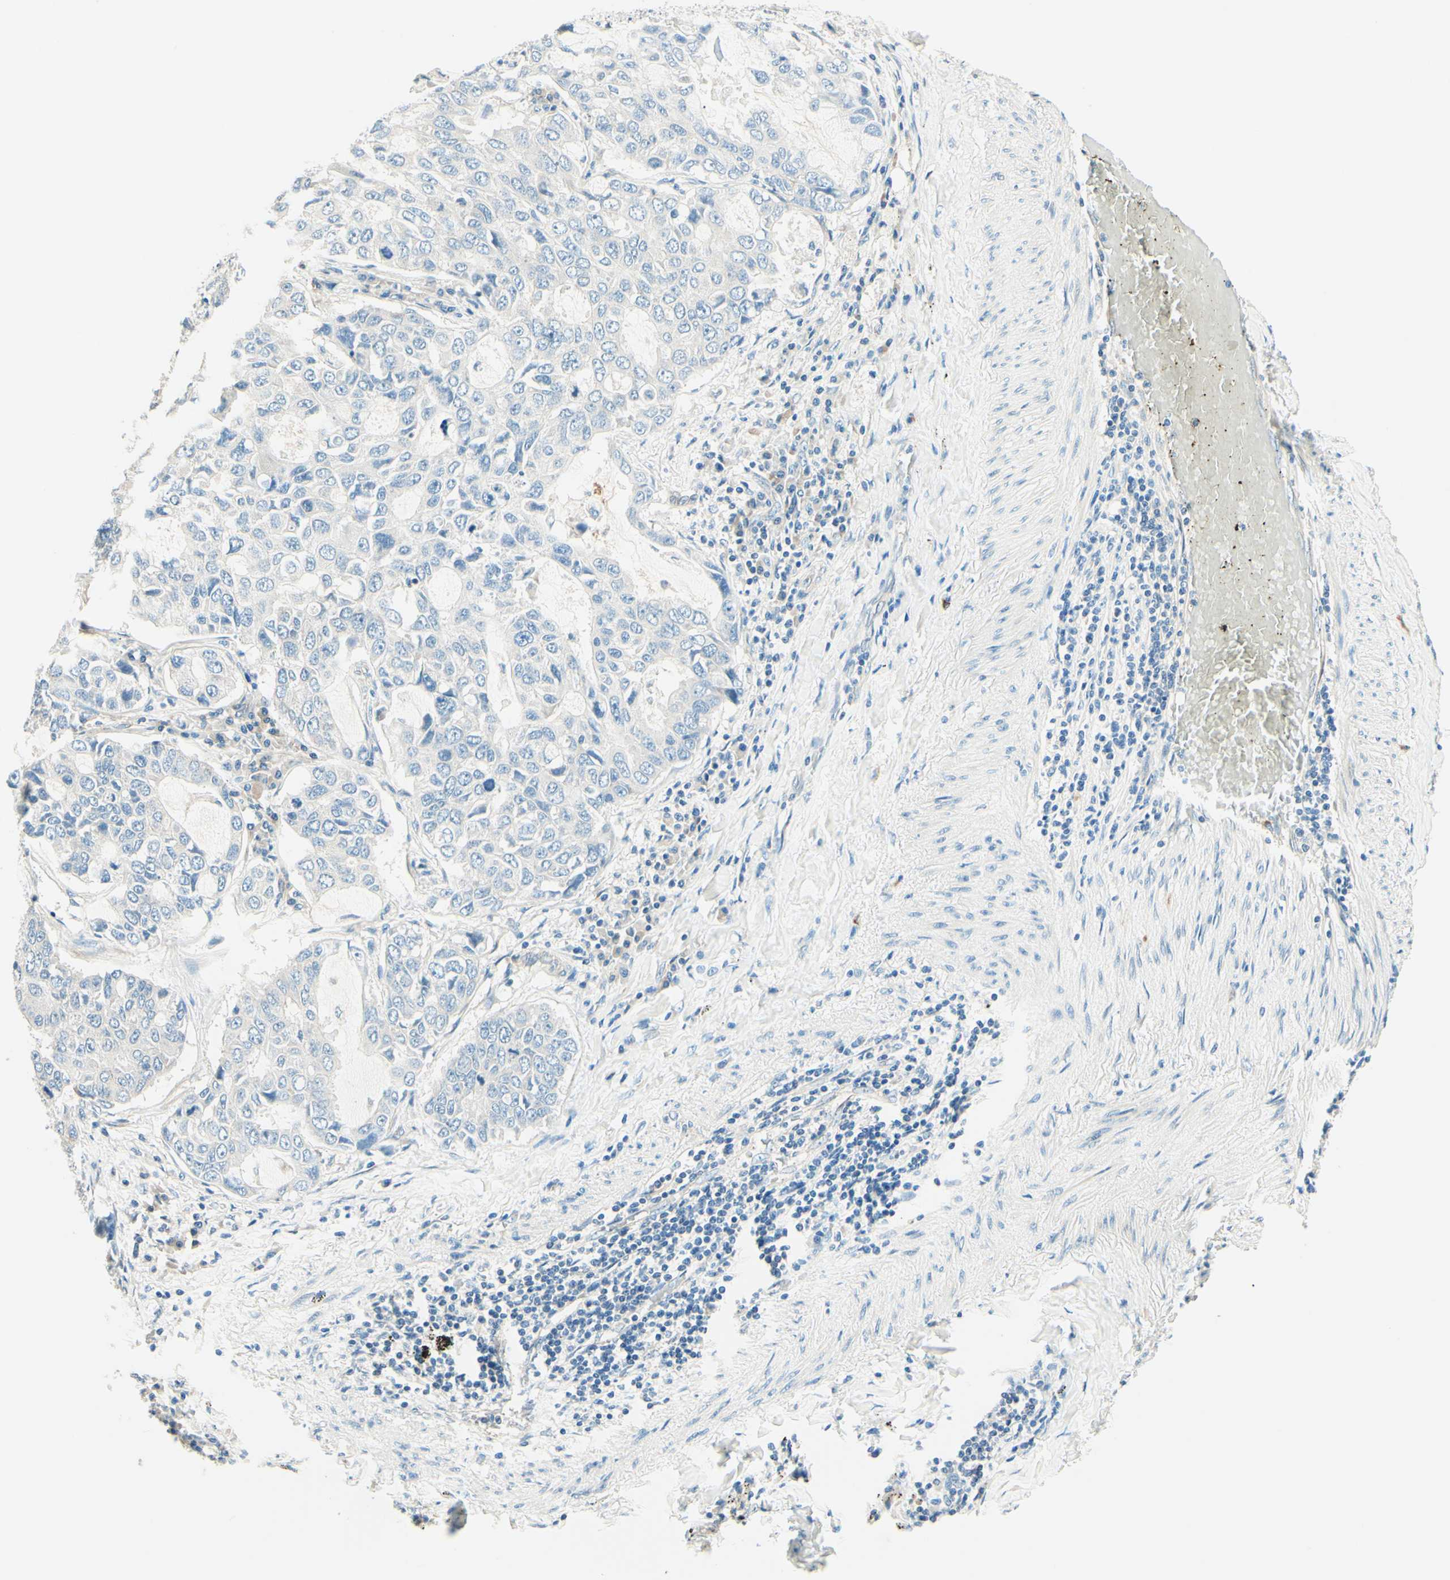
{"staining": {"intensity": "negative", "quantity": "none", "location": "none"}, "tissue": "lung cancer", "cell_type": "Tumor cells", "image_type": "cancer", "snomed": [{"axis": "morphology", "description": "Adenocarcinoma, NOS"}, {"axis": "topography", "description": "Lung"}], "caption": "IHC histopathology image of human lung cancer stained for a protein (brown), which demonstrates no positivity in tumor cells. (DAB IHC, high magnification).", "gene": "TAOK2", "patient": {"sex": "male", "age": 64}}